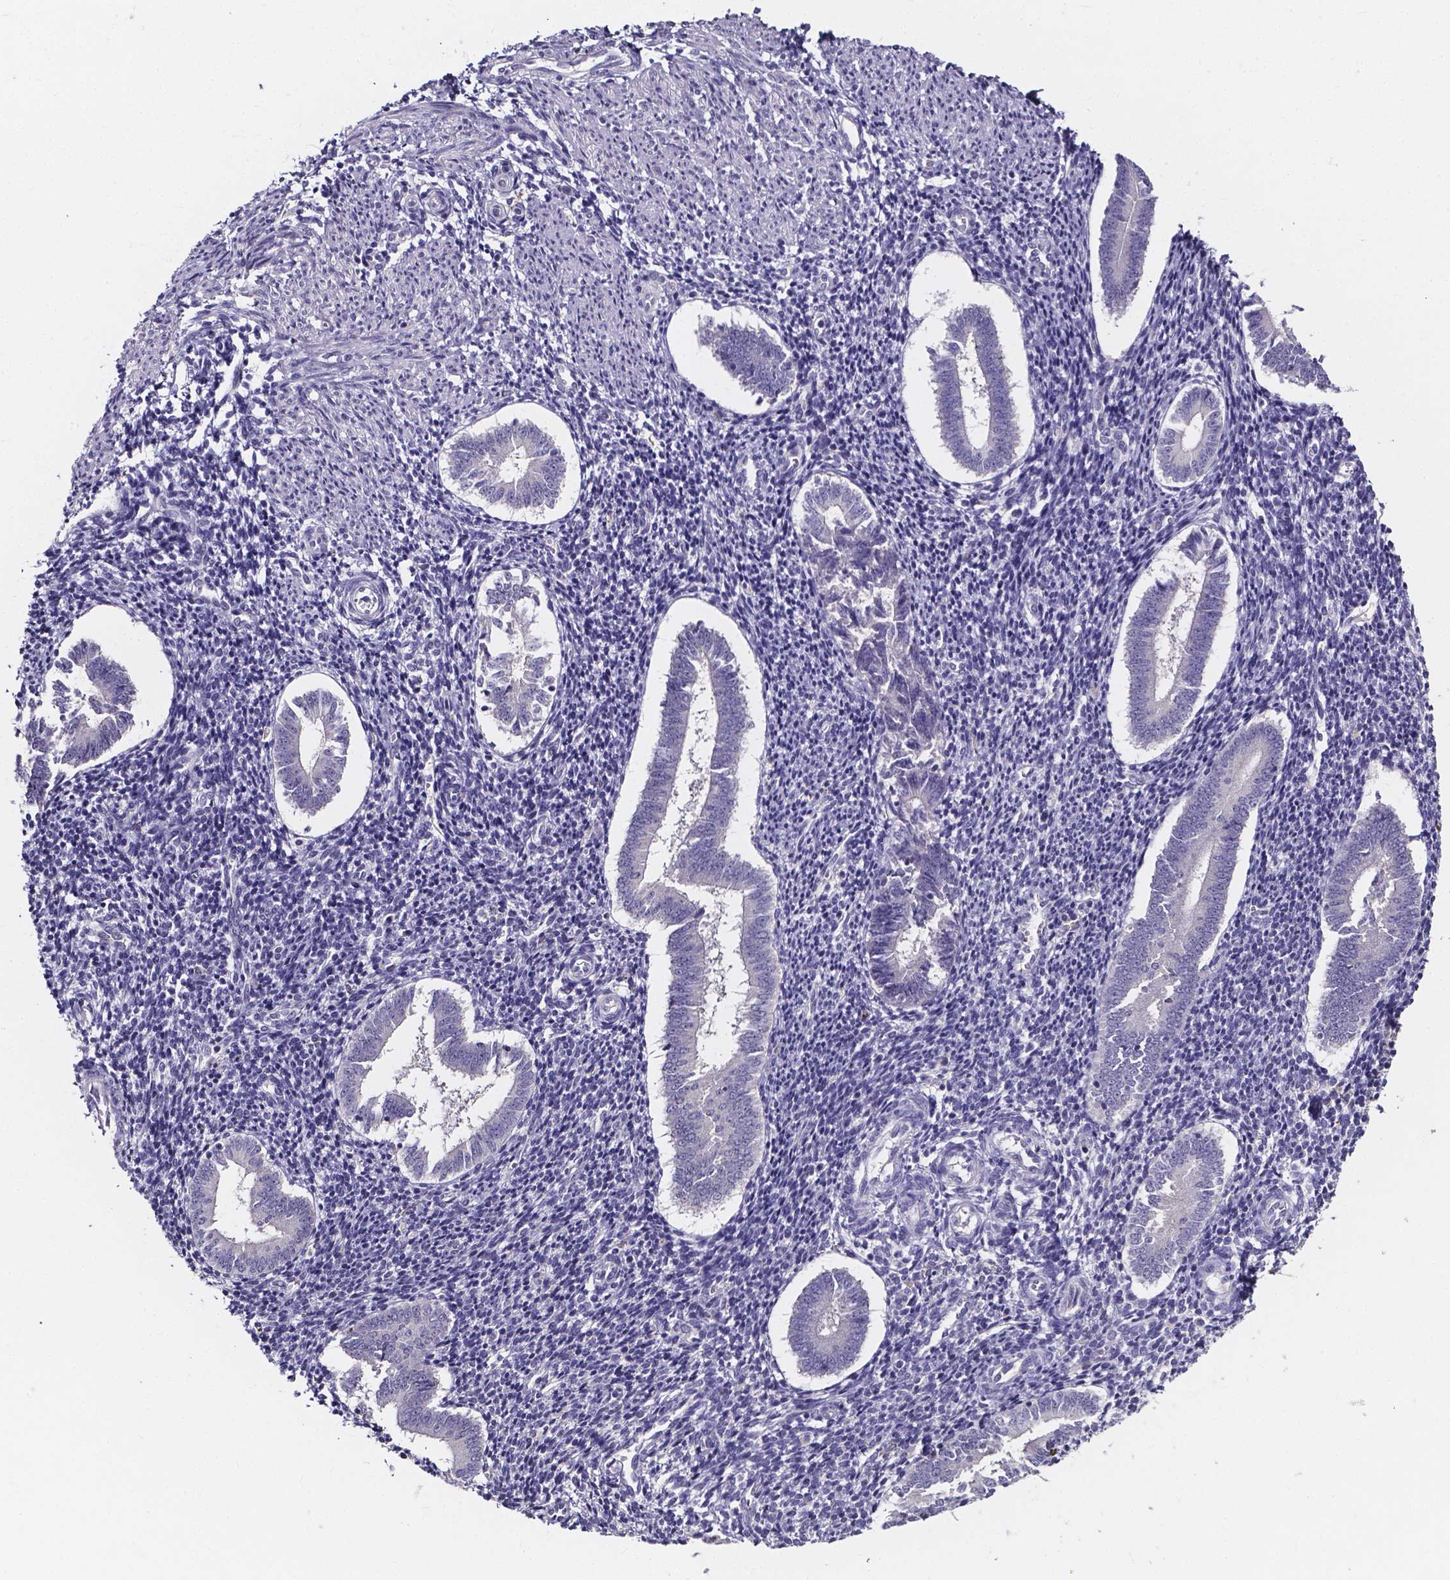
{"staining": {"intensity": "negative", "quantity": "none", "location": "none"}, "tissue": "endometrium", "cell_type": "Cells in endometrial stroma", "image_type": "normal", "snomed": [{"axis": "morphology", "description": "Normal tissue, NOS"}, {"axis": "topography", "description": "Endometrium"}], "caption": "Endometrium was stained to show a protein in brown. There is no significant staining in cells in endometrial stroma. Brightfield microscopy of immunohistochemistry (IHC) stained with DAB (3,3'-diaminobenzidine) (brown) and hematoxylin (blue), captured at high magnification.", "gene": "SPOCD1", "patient": {"sex": "female", "age": 25}}